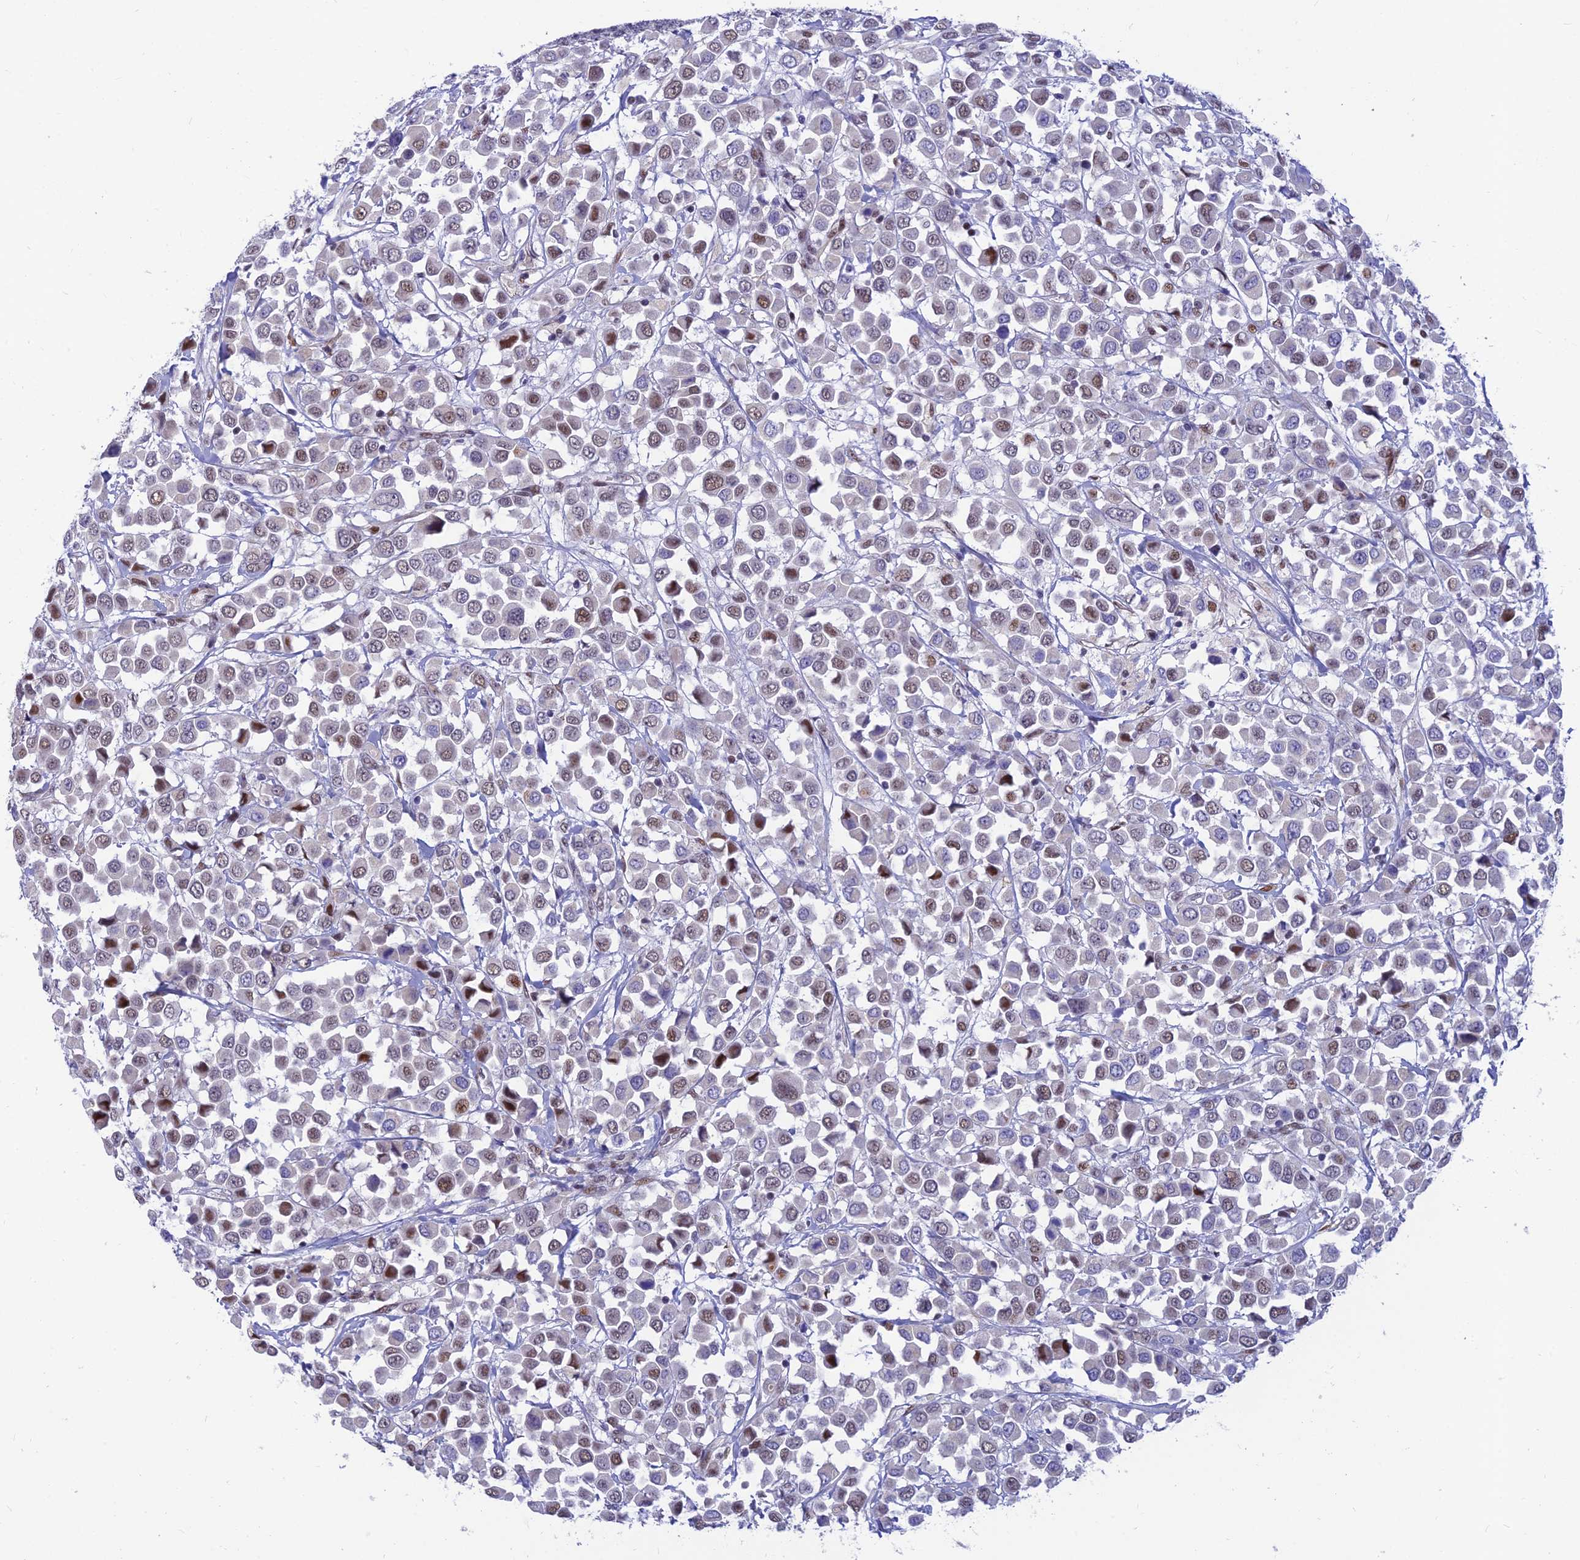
{"staining": {"intensity": "moderate", "quantity": "<25%", "location": "nuclear"}, "tissue": "breast cancer", "cell_type": "Tumor cells", "image_type": "cancer", "snomed": [{"axis": "morphology", "description": "Duct carcinoma"}, {"axis": "topography", "description": "Breast"}], "caption": "Tumor cells exhibit low levels of moderate nuclear staining in about <25% of cells in human breast cancer (invasive ductal carcinoma). Ihc stains the protein in brown and the nuclei are stained blue.", "gene": "CLK4", "patient": {"sex": "female", "age": 61}}